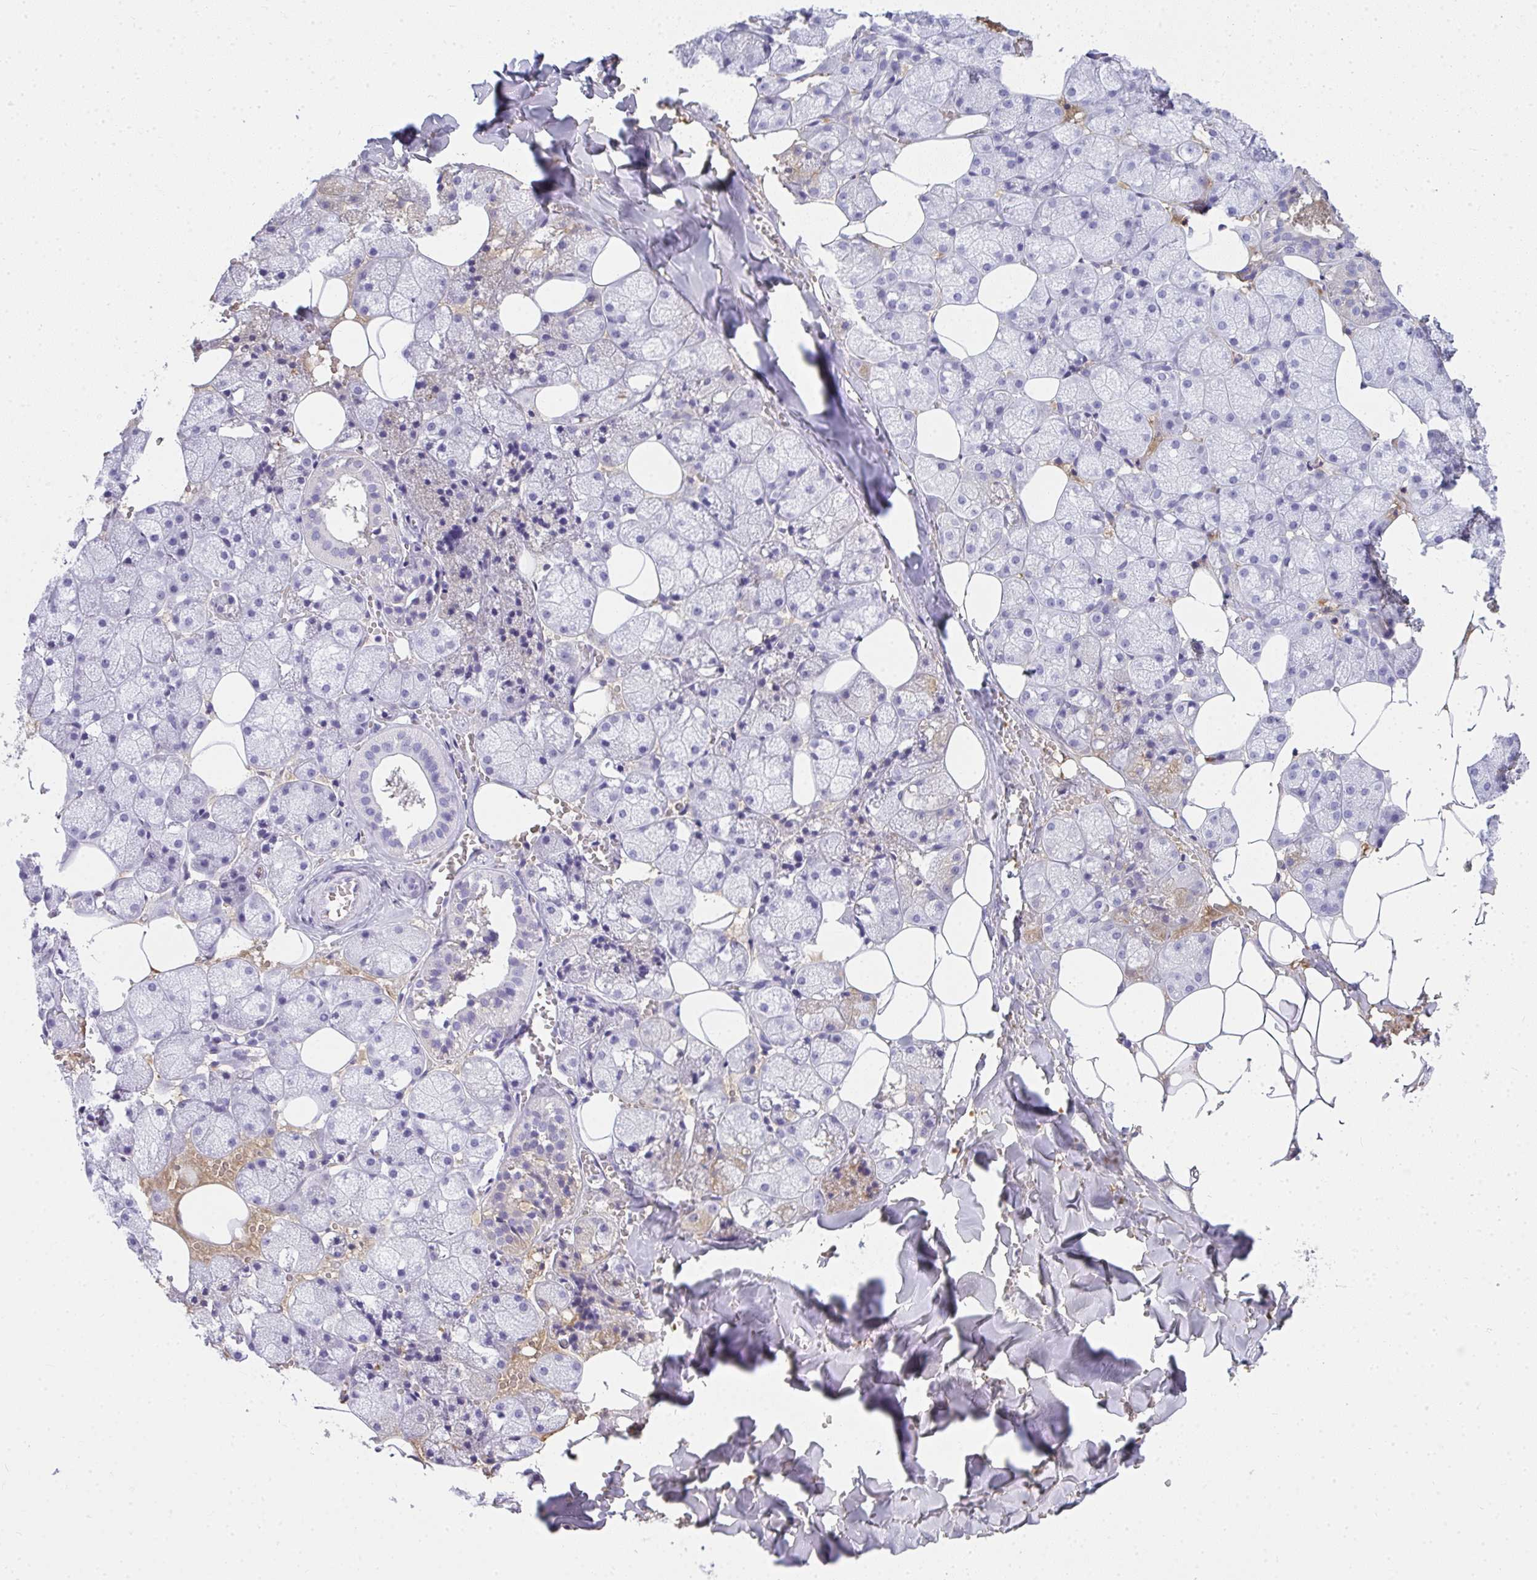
{"staining": {"intensity": "negative", "quantity": "none", "location": "none"}, "tissue": "salivary gland", "cell_type": "Glandular cells", "image_type": "normal", "snomed": [{"axis": "morphology", "description": "Normal tissue, NOS"}, {"axis": "topography", "description": "Salivary gland"}, {"axis": "topography", "description": "Peripheral nerve tissue"}], "caption": "There is no significant positivity in glandular cells of salivary gland. (DAB immunohistochemistry with hematoxylin counter stain).", "gene": "ZSWIM3", "patient": {"sex": "male", "age": 38}}